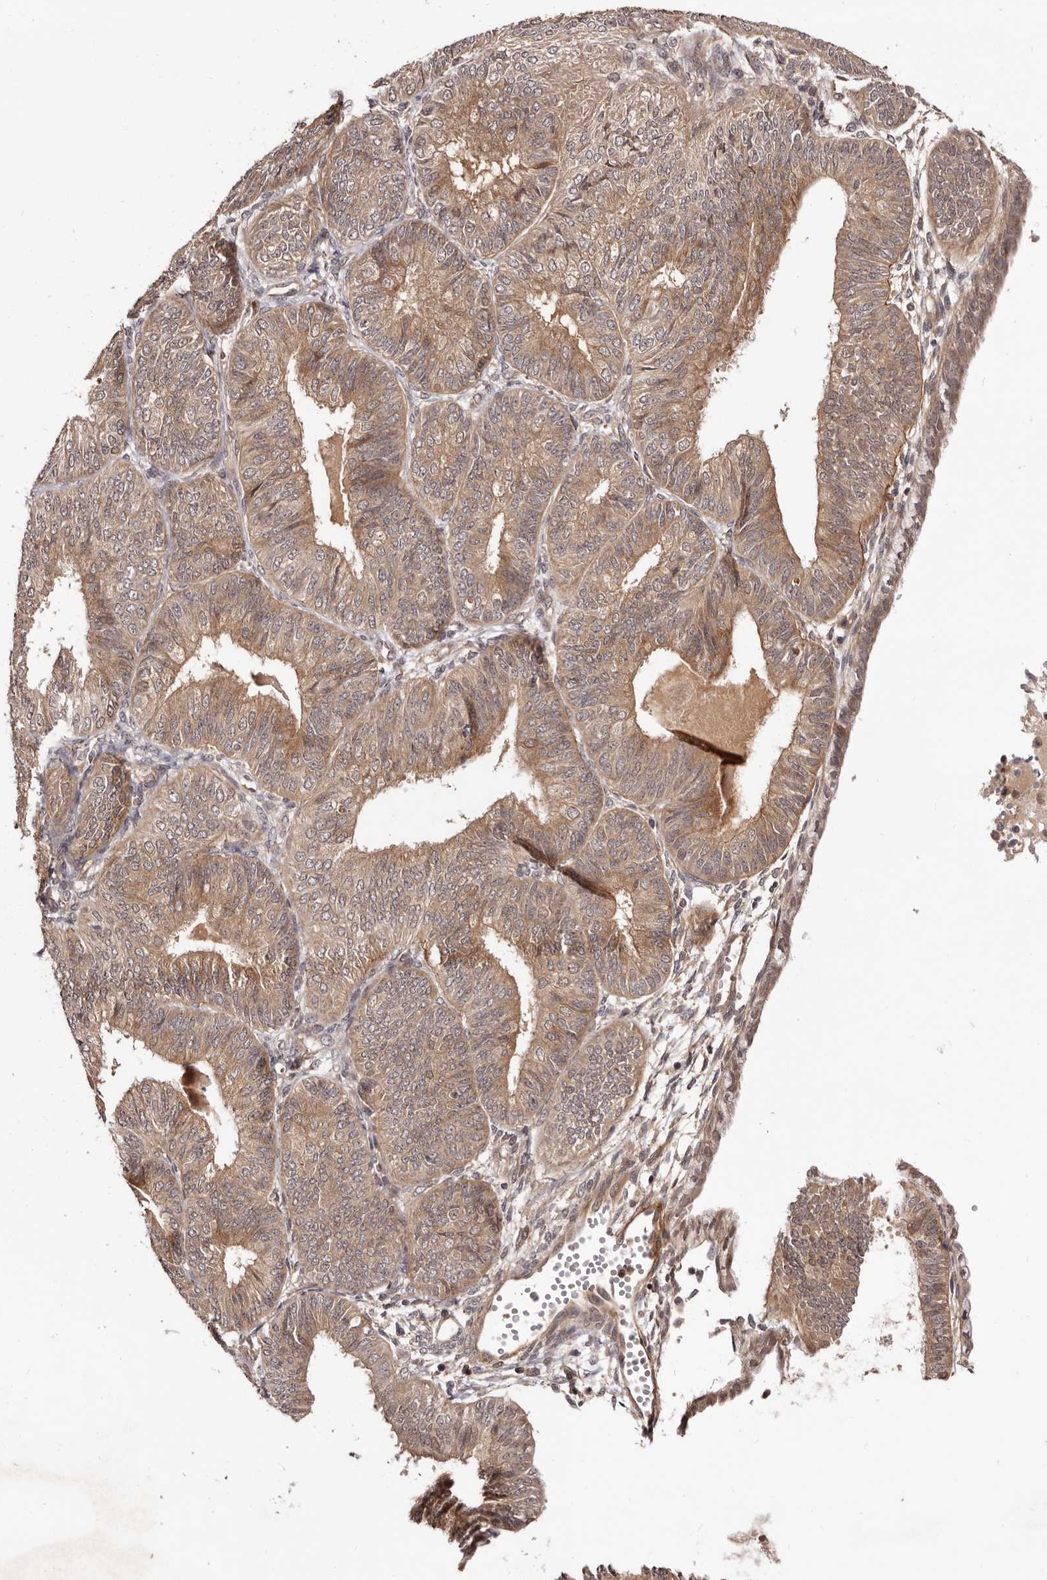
{"staining": {"intensity": "moderate", "quantity": ">75%", "location": "cytoplasmic/membranous"}, "tissue": "endometrial cancer", "cell_type": "Tumor cells", "image_type": "cancer", "snomed": [{"axis": "morphology", "description": "Adenocarcinoma, NOS"}, {"axis": "topography", "description": "Endometrium"}], "caption": "High-magnification brightfield microscopy of endometrial cancer (adenocarcinoma) stained with DAB (3,3'-diaminobenzidine) (brown) and counterstained with hematoxylin (blue). tumor cells exhibit moderate cytoplasmic/membranous expression is appreciated in approximately>75% of cells.", "gene": "MDP1", "patient": {"sex": "female", "age": 58}}